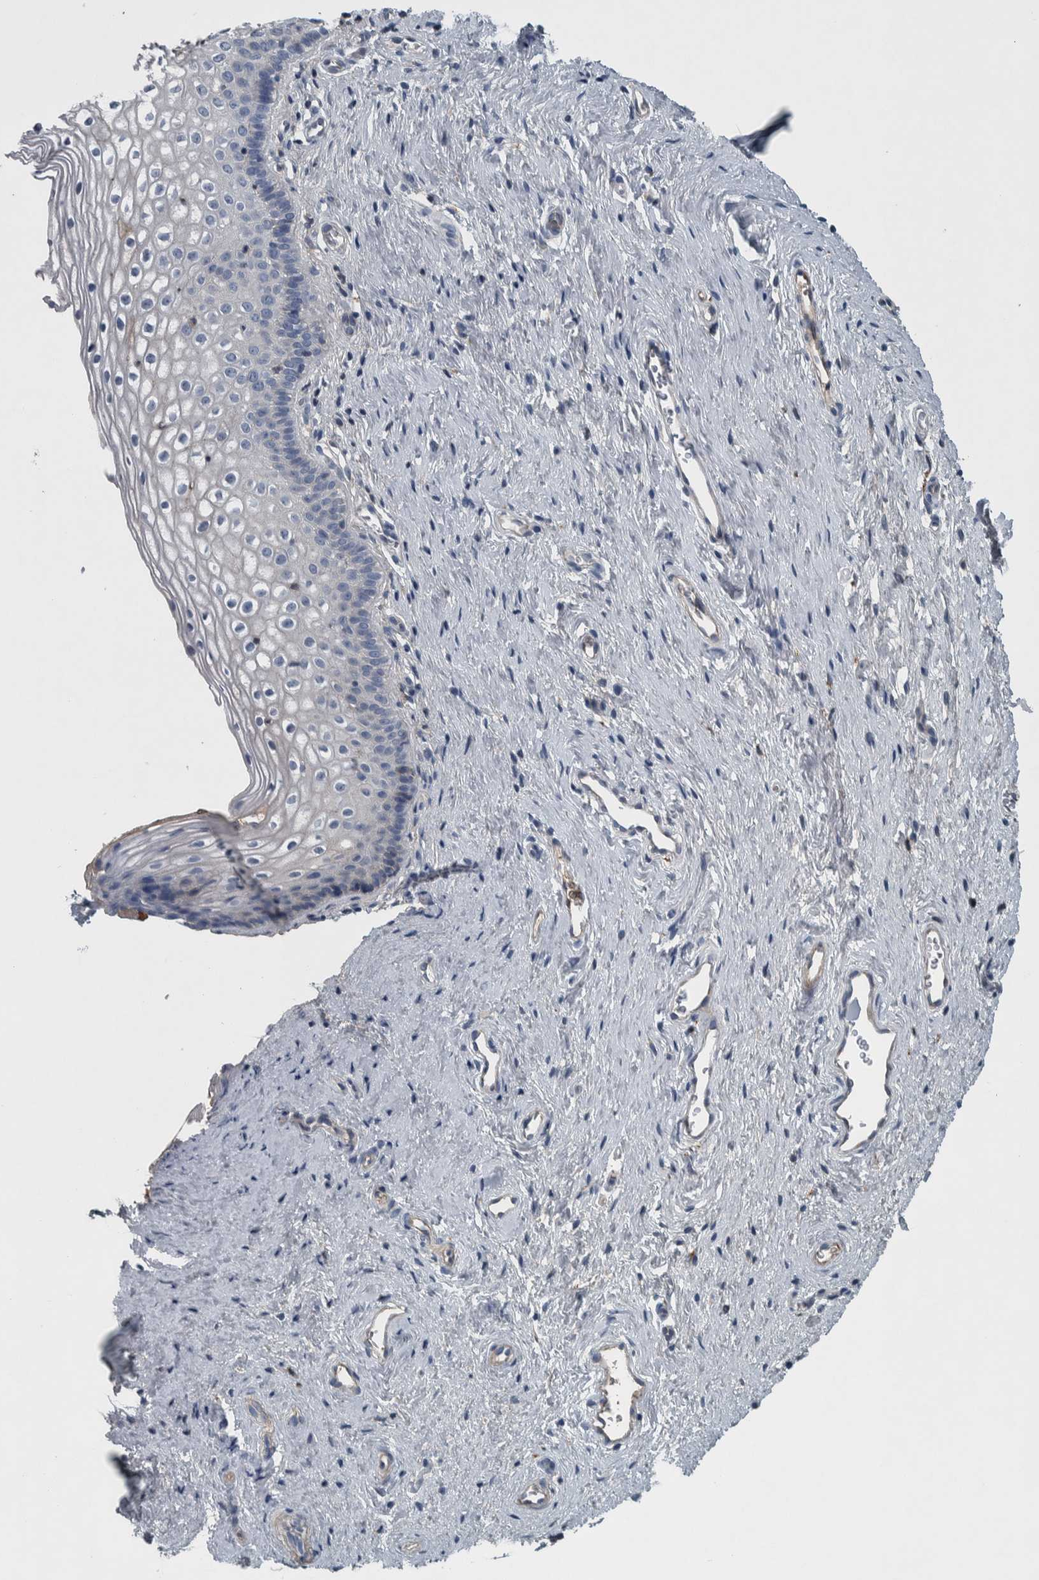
{"staining": {"intensity": "negative", "quantity": "none", "location": "none"}, "tissue": "cervix", "cell_type": "Glandular cells", "image_type": "normal", "snomed": [{"axis": "morphology", "description": "Normal tissue, NOS"}, {"axis": "topography", "description": "Cervix"}], "caption": "An image of cervix stained for a protein reveals no brown staining in glandular cells.", "gene": "SERPINC1", "patient": {"sex": "female", "age": 27}}